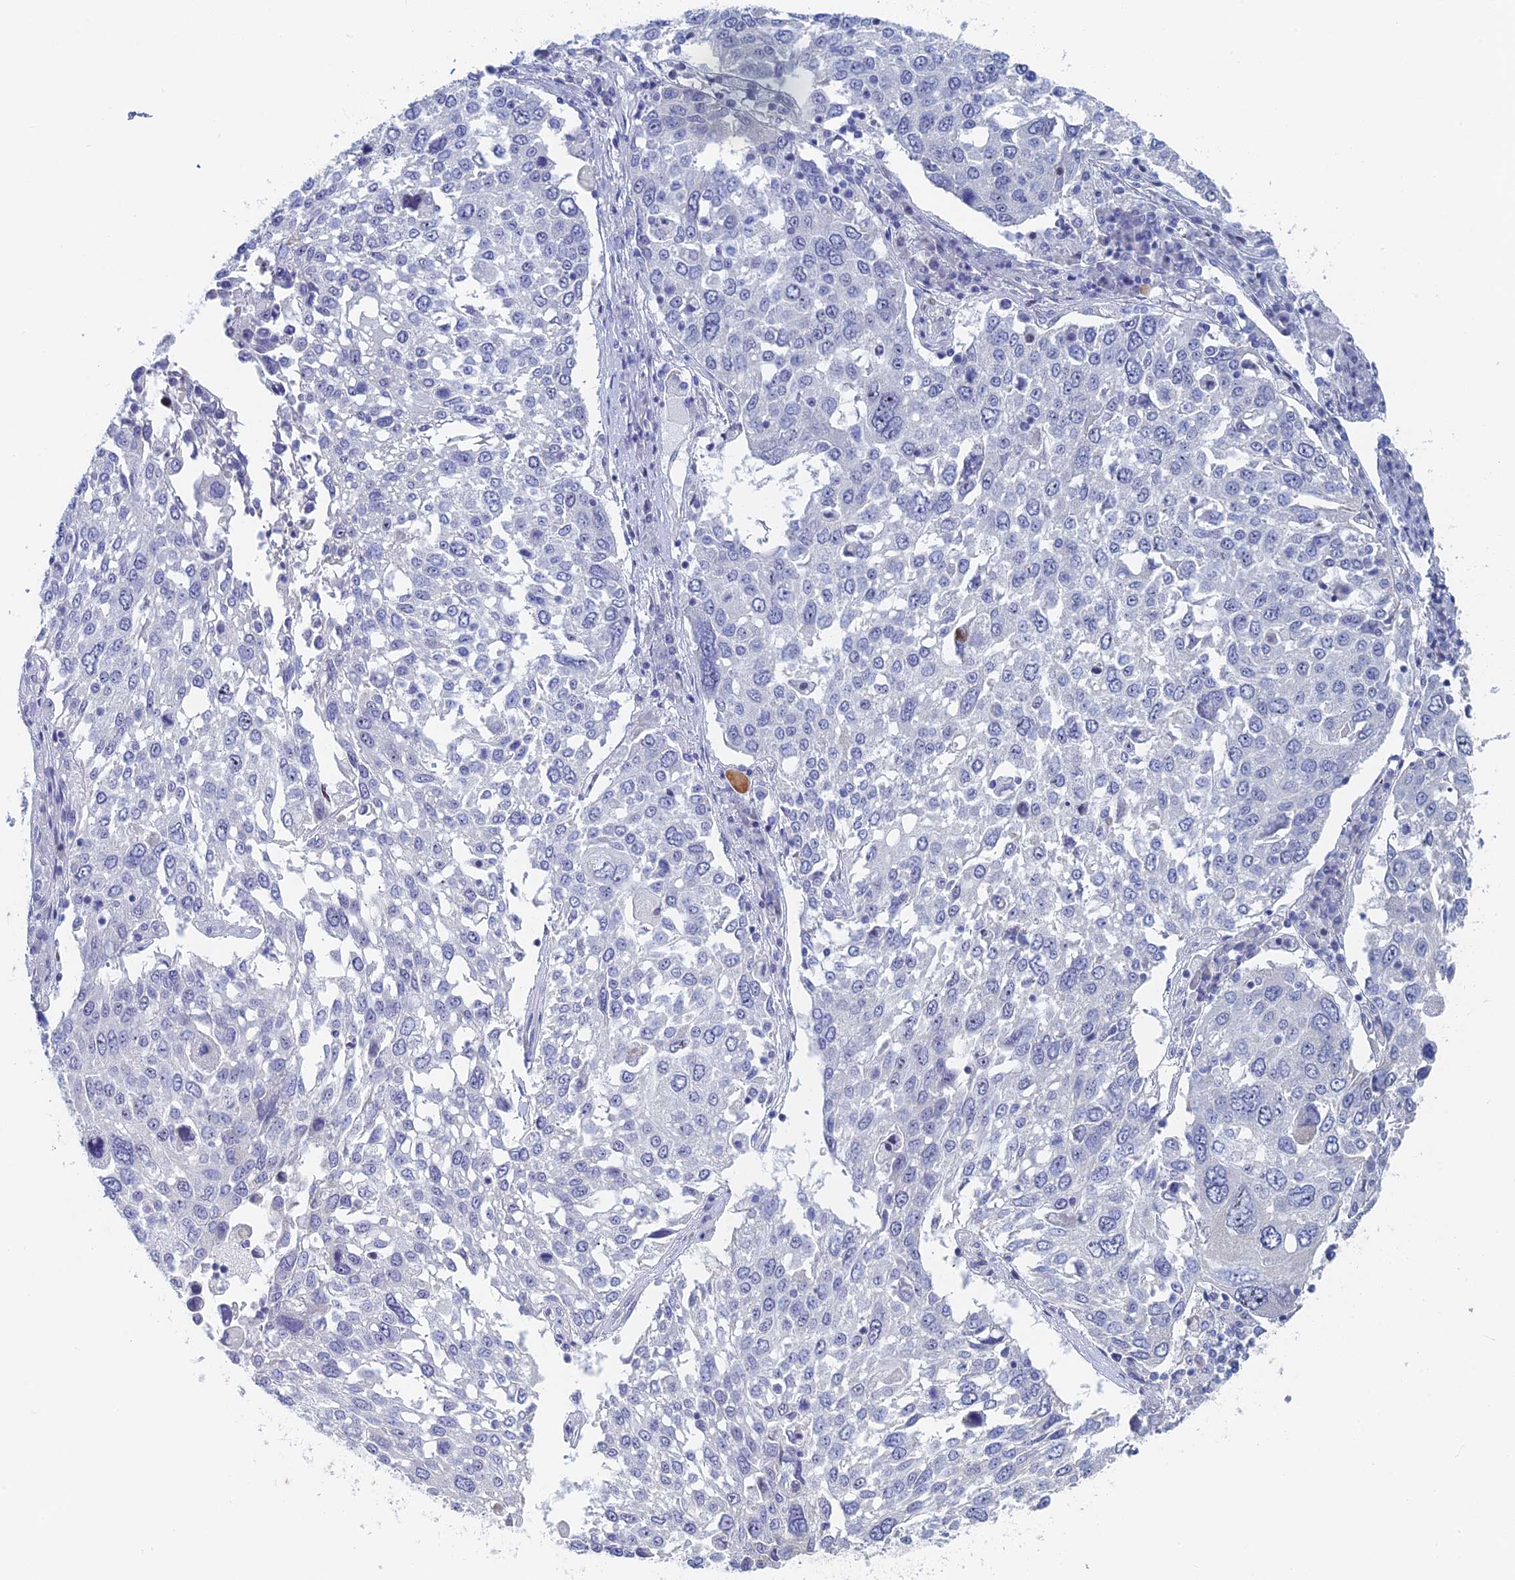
{"staining": {"intensity": "negative", "quantity": "none", "location": "none"}, "tissue": "lung cancer", "cell_type": "Tumor cells", "image_type": "cancer", "snomed": [{"axis": "morphology", "description": "Squamous cell carcinoma, NOS"}, {"axis": "topography", "description": "Lung"}], "caption": "High magnification brightfield microscopy of lung cancer stained with DAB (brown) and counterstained with hematoxylin (blue): tumor cells show no significant staining.", "gene": "DRGX", "patient": {"sex": "male", "age": 65}}